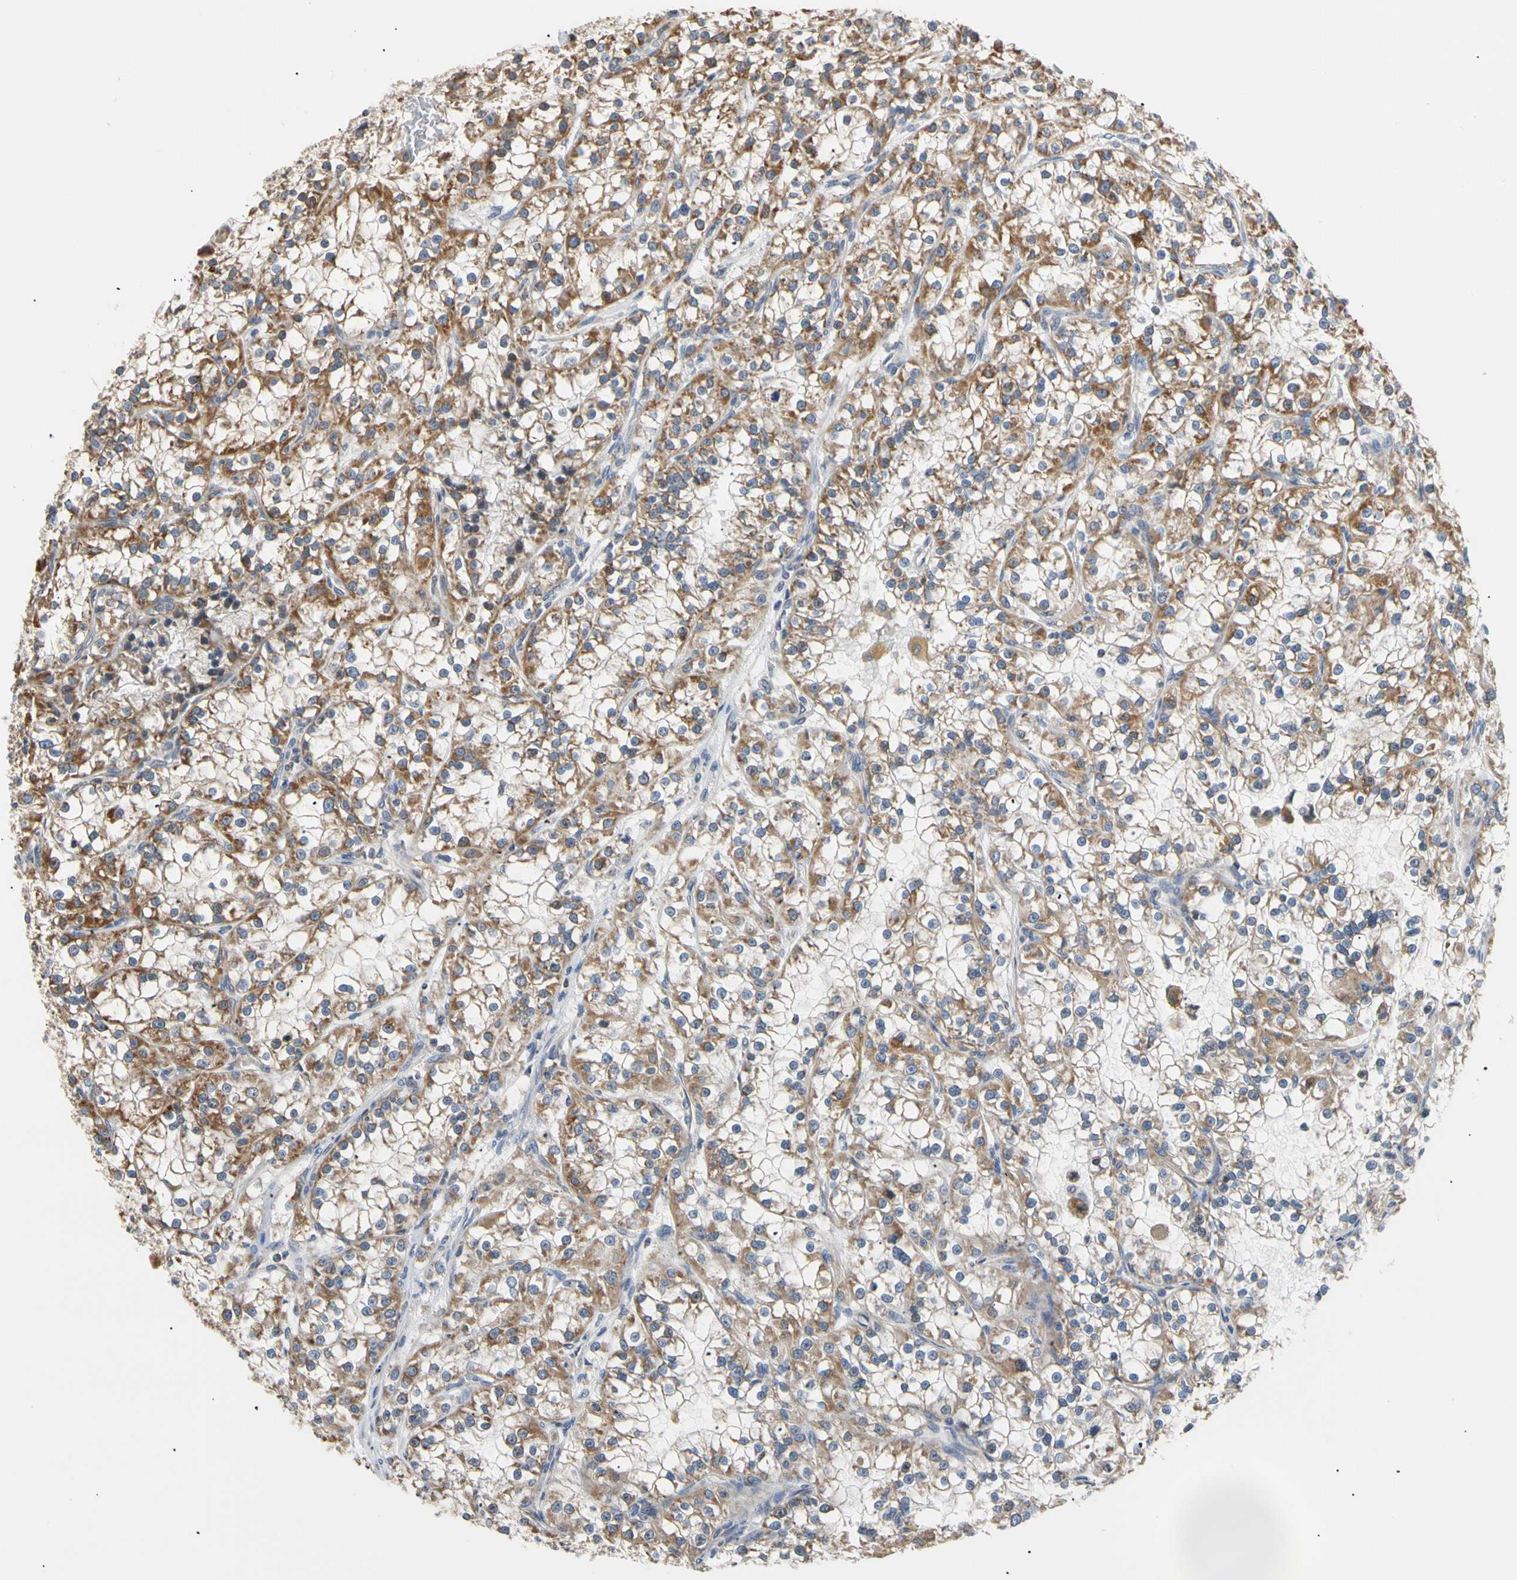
{"staining": {"intensity": "moderate", "quantity": ">75%", "location": "cytoplasmic/membranous"}, "tissue": "renal cancer", "cell_type": "Tumor cells", "image_type": "cancer", "snomed": [{"axis": "morphology", "description": "Adenocarcinoma, NOS"}, {"axis": "topography", "description": "Kidney"}], "caption": "This is a histology image of IHC staining of renal cancer, which shows moderate positivity in the cytoplasmic/membranous of tumor cells.", "gene": "PLGRKT", "patient": {"sex": "female", "age": 52}}